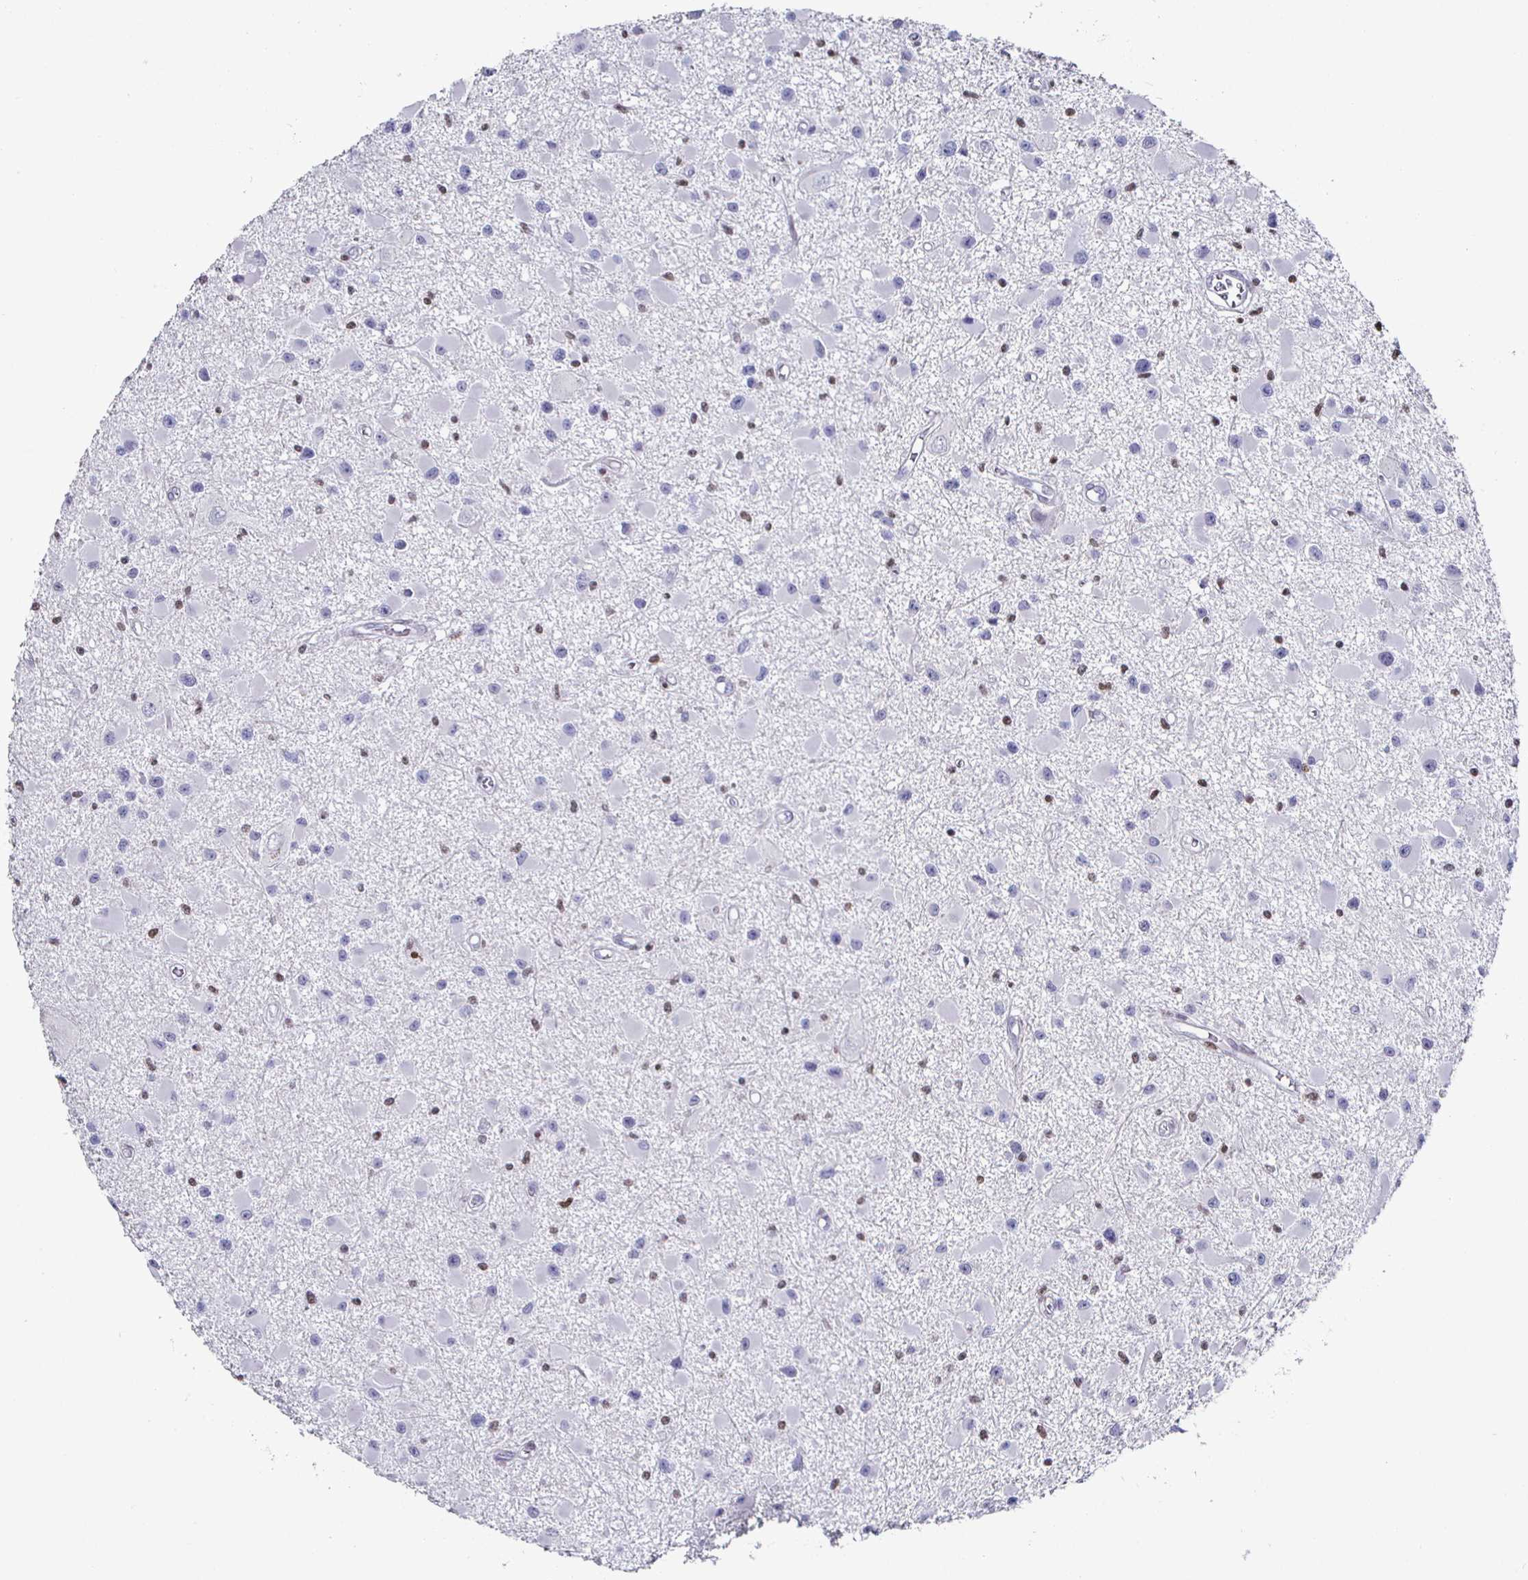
{"staining": {"intensity": "negative", "quantity": "none", "location": "none"}, "tissue": "glioma", "cell_type": "Tumor cells", "image_type": "cancer", "snomed": [{"axis": "morphology", "description": "Glioma, malignant, High grade"}, {"axis": "topography", "description": "Brain"}], "caption": "The image demonstrates no significant staining in tumor cells of glioma.", "gene": "RUNX2", "patient": {"sex": "male", "age": 54}}